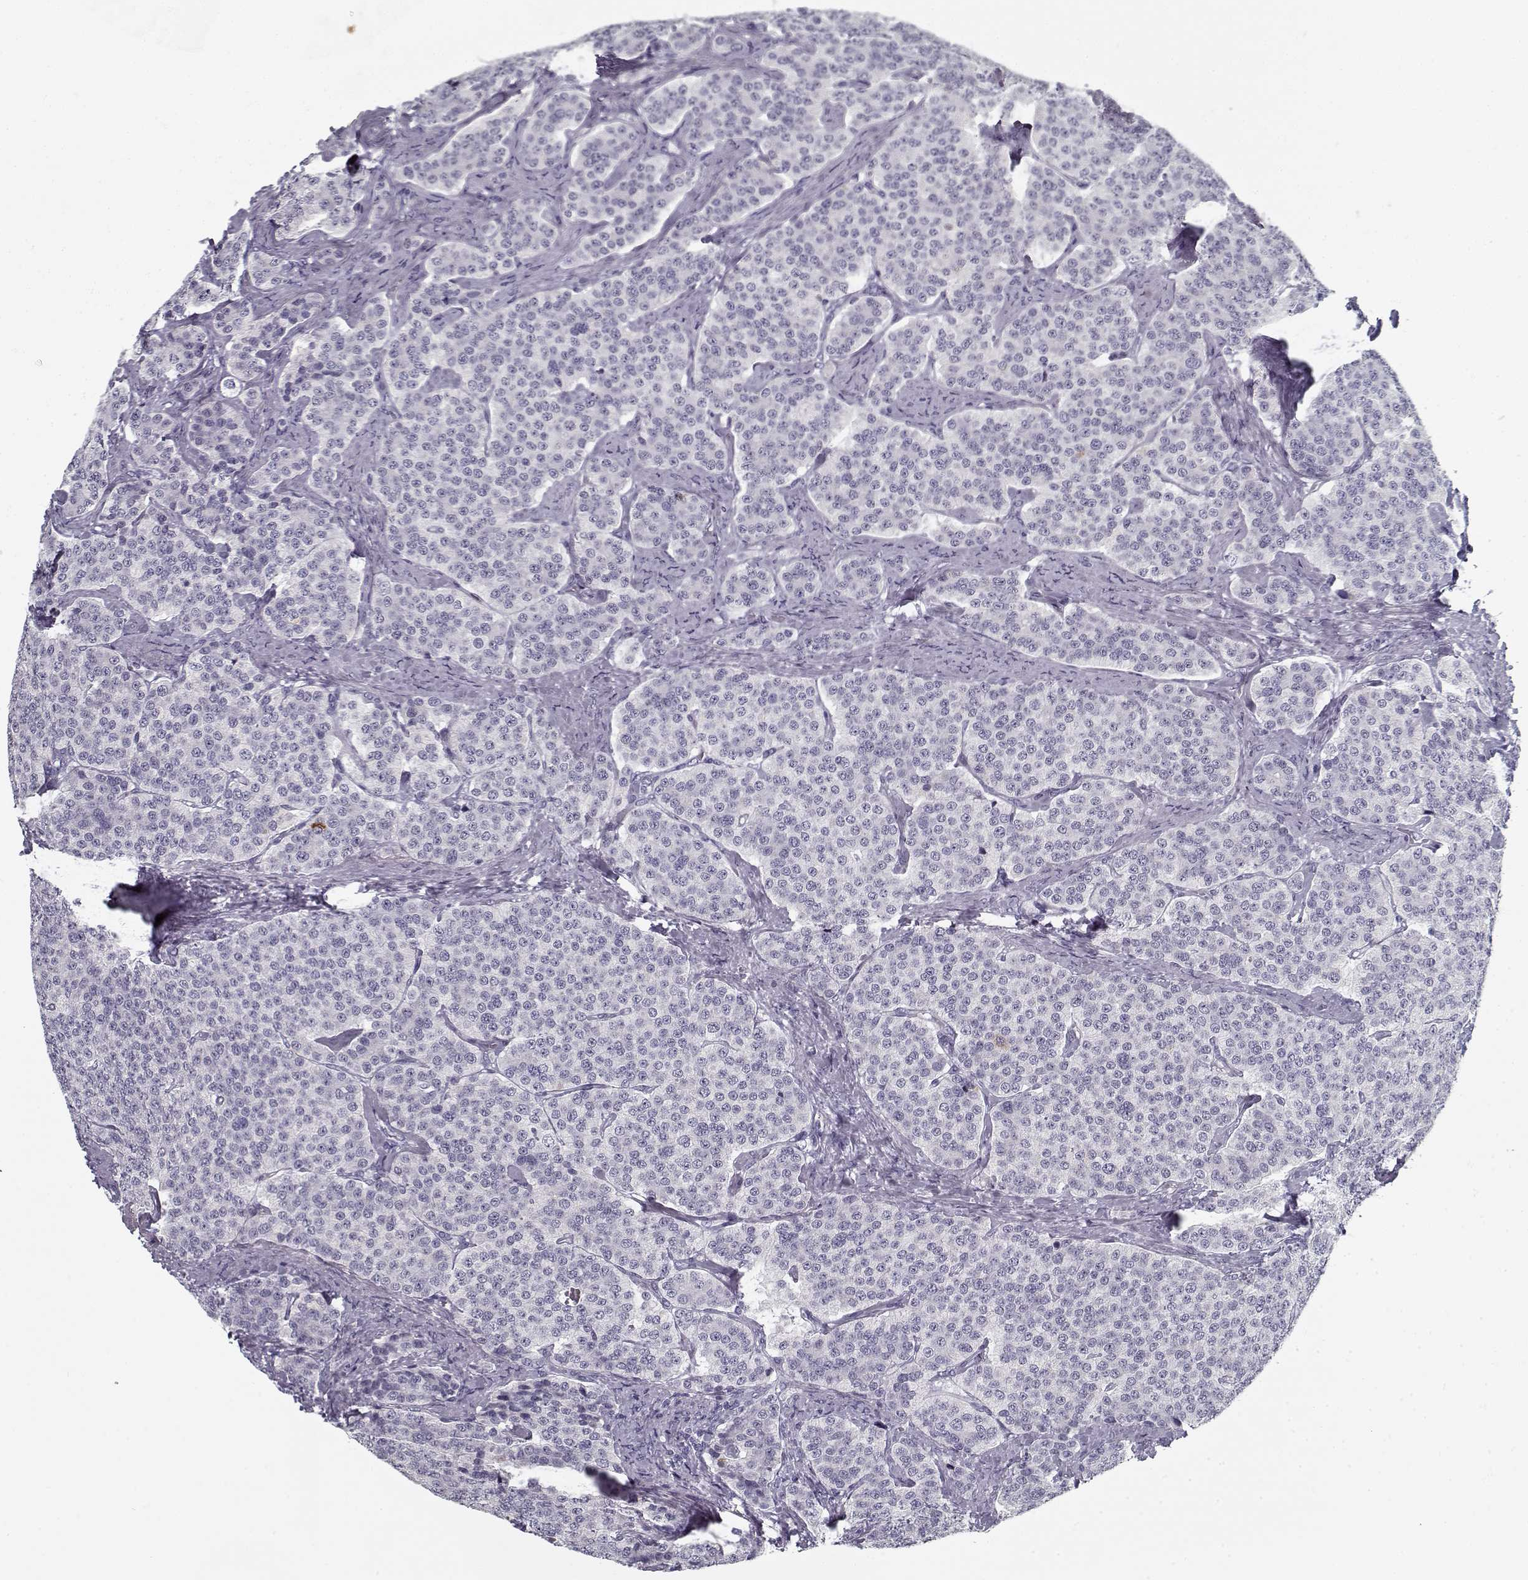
{"staining": {"intensity": "negative", "quantity": "none", "location": "none"}, "tissue": "carcinoid", "cell_type": "Tumor cells", "image_type": "cancer", "snomed": [{"axis": "morphology", "description": "Carcinoid, malignant, NOS"}, {"axis": "topography", "description": "Small intestine"}], "caption": "The histopathology image exhibits no significant expression in tumor cells of malignant carcinoid.", "gene": "SPACA9", "patient": {"sex": "female", "age": 58}}